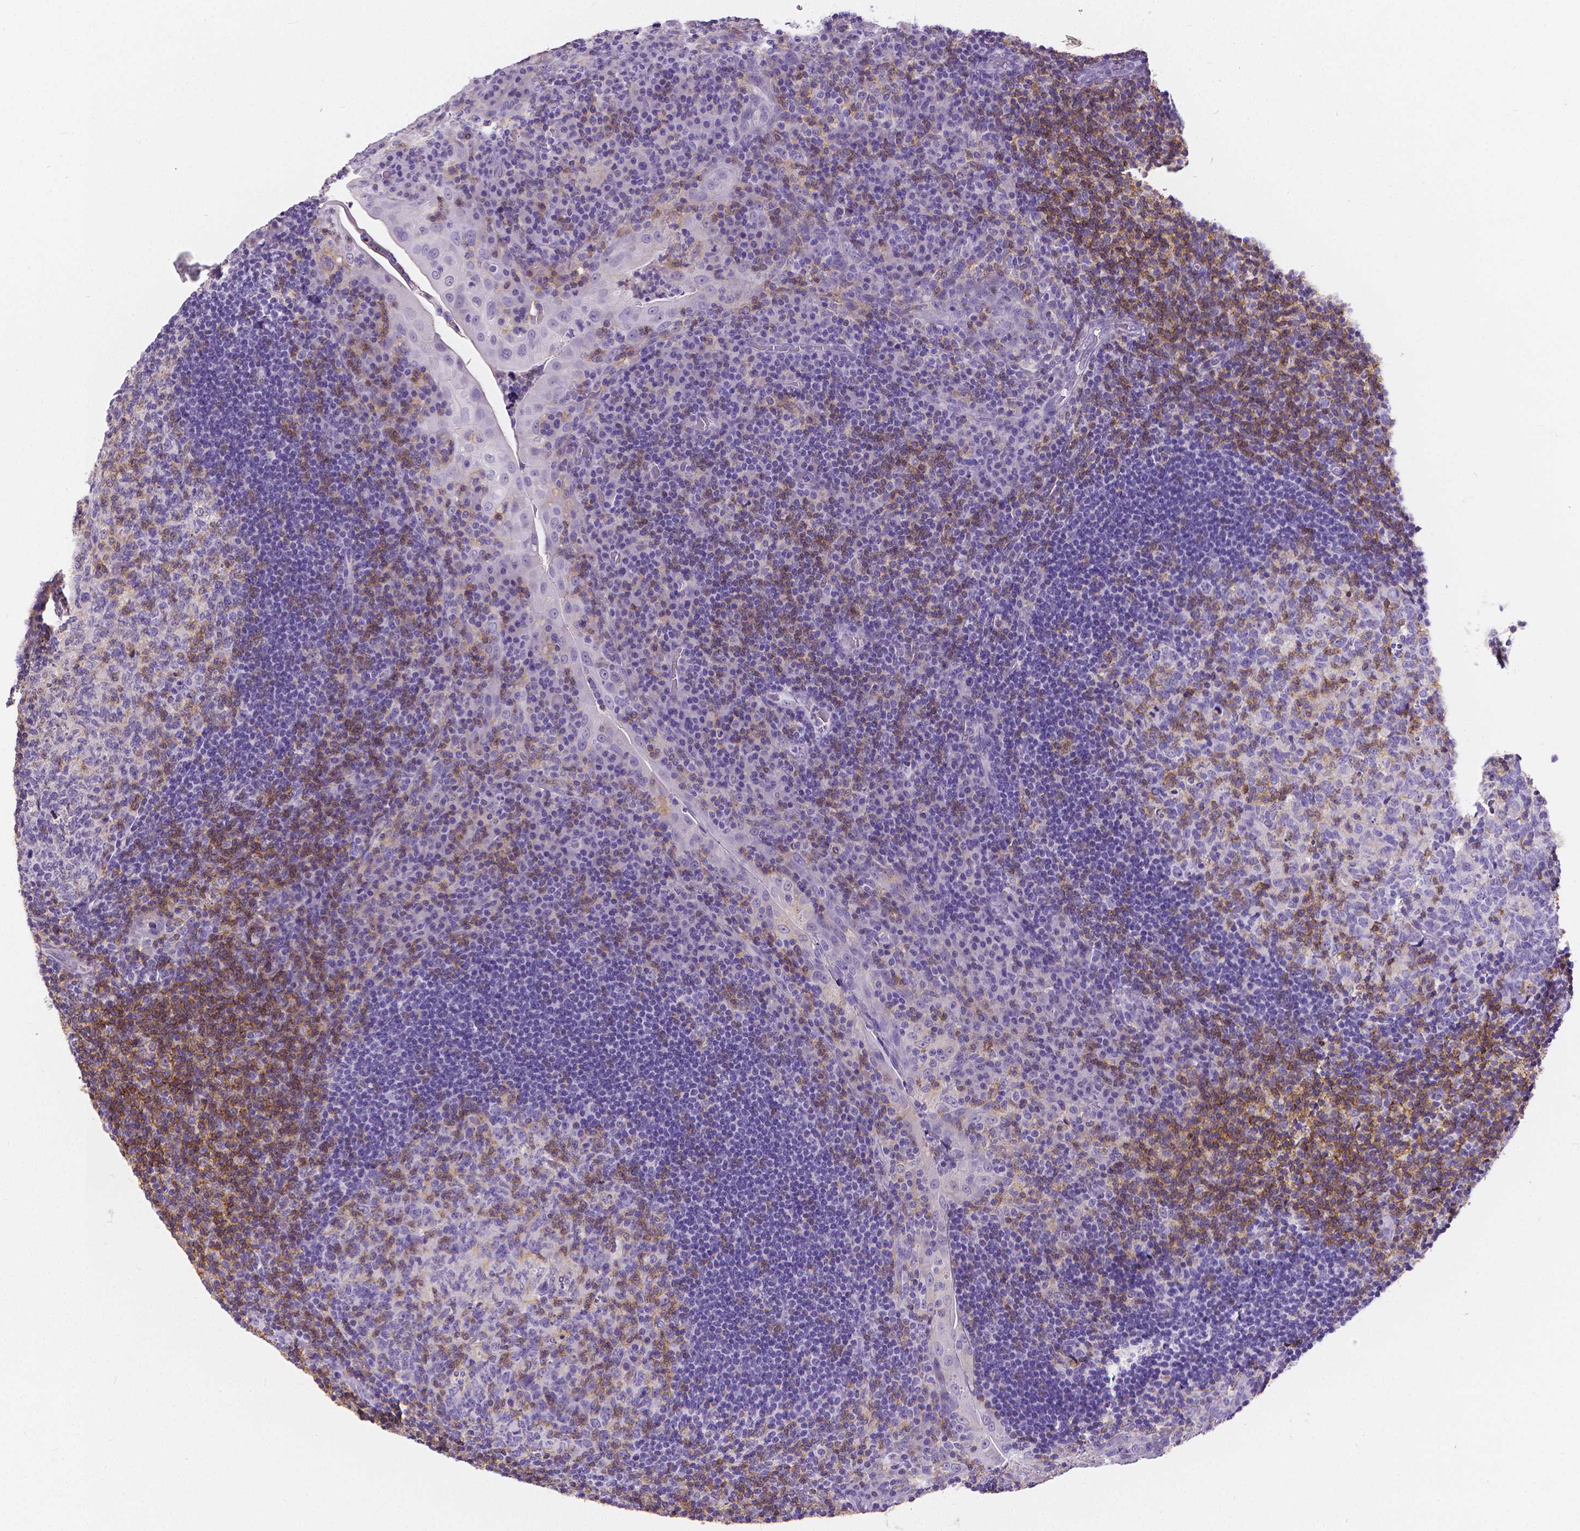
{"staining": {"intensity": "moderate", "quantity": "25%-75%", "location": "cytoplasmic/membranous"}, "tissue": "tonsil", "cell_type": "Germinal center cells", "image_type": "normal", "snomed": [{"axis": "morphology", "description": "Normal tissue, NOS"}, {"axis": "topography", "description": "Tonsil"}], "caption": "Immunohistochemical staining of unremarkable human tonsil exhibits medium levels of moderate cytoplasmic/membranous expression in about 25%-75% of germinal center cells.", "gene": "CD4", "patient": {"sex": "male", "age": 17}}